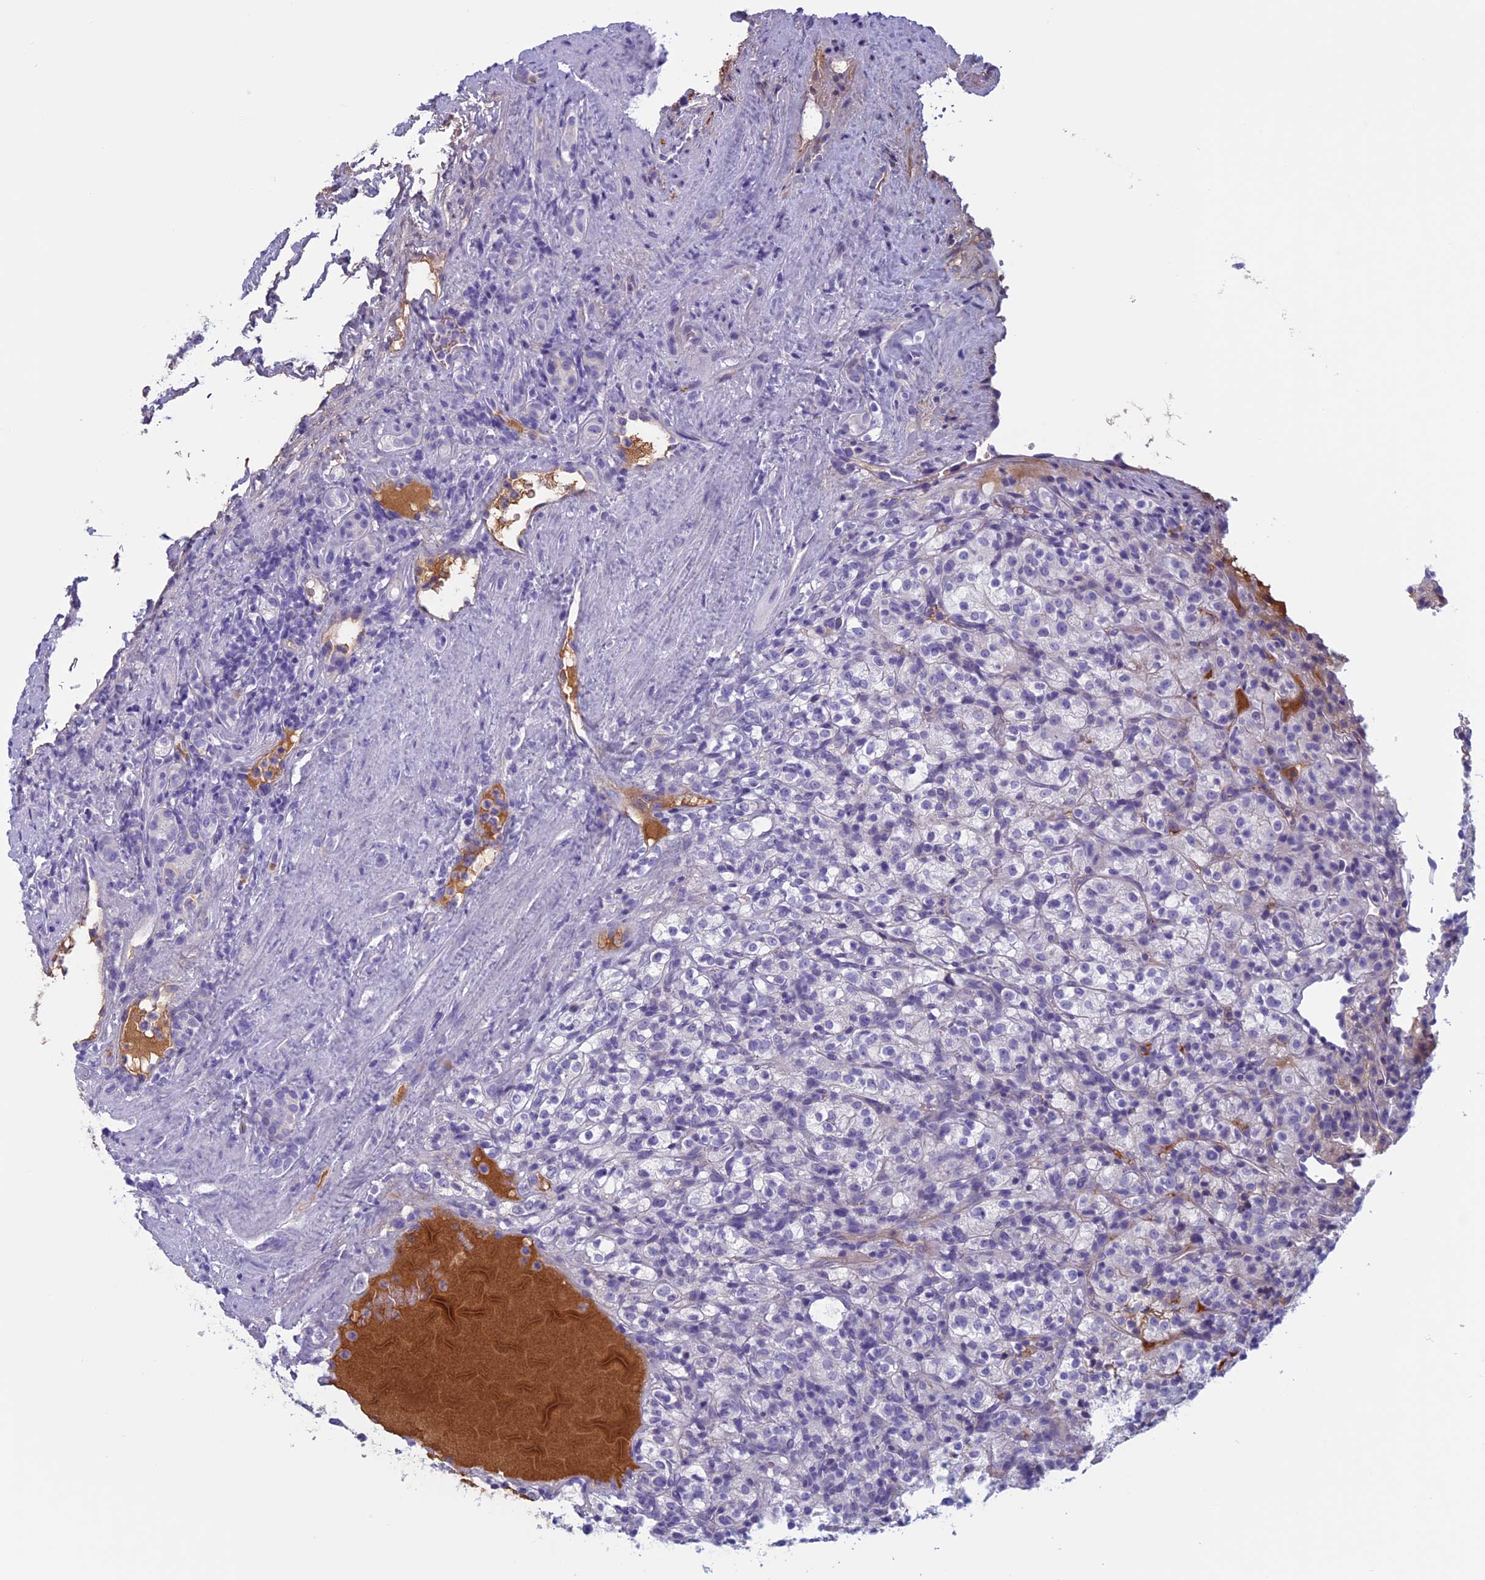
{"staining": {"intensity": "negative", "quantity": "none", "location": "none"}, "tissue": "renal cancer", "cell_type": "Tumor cells", "image_type": "cancer", "snomed": [{"axis": "morphology", "description": "Normal tissue, NOS"}, {"axis": "morphology", "description": "Adenocarcinoma, NOS"}, {"axis": "topography", "description": "Kidney"}], "caption": "Tumor cells are negative for protein expression in human adenocarcinoma (renal).", "gene": "ANGPTL2", "patient": {"sex": "female", "age": 72}}